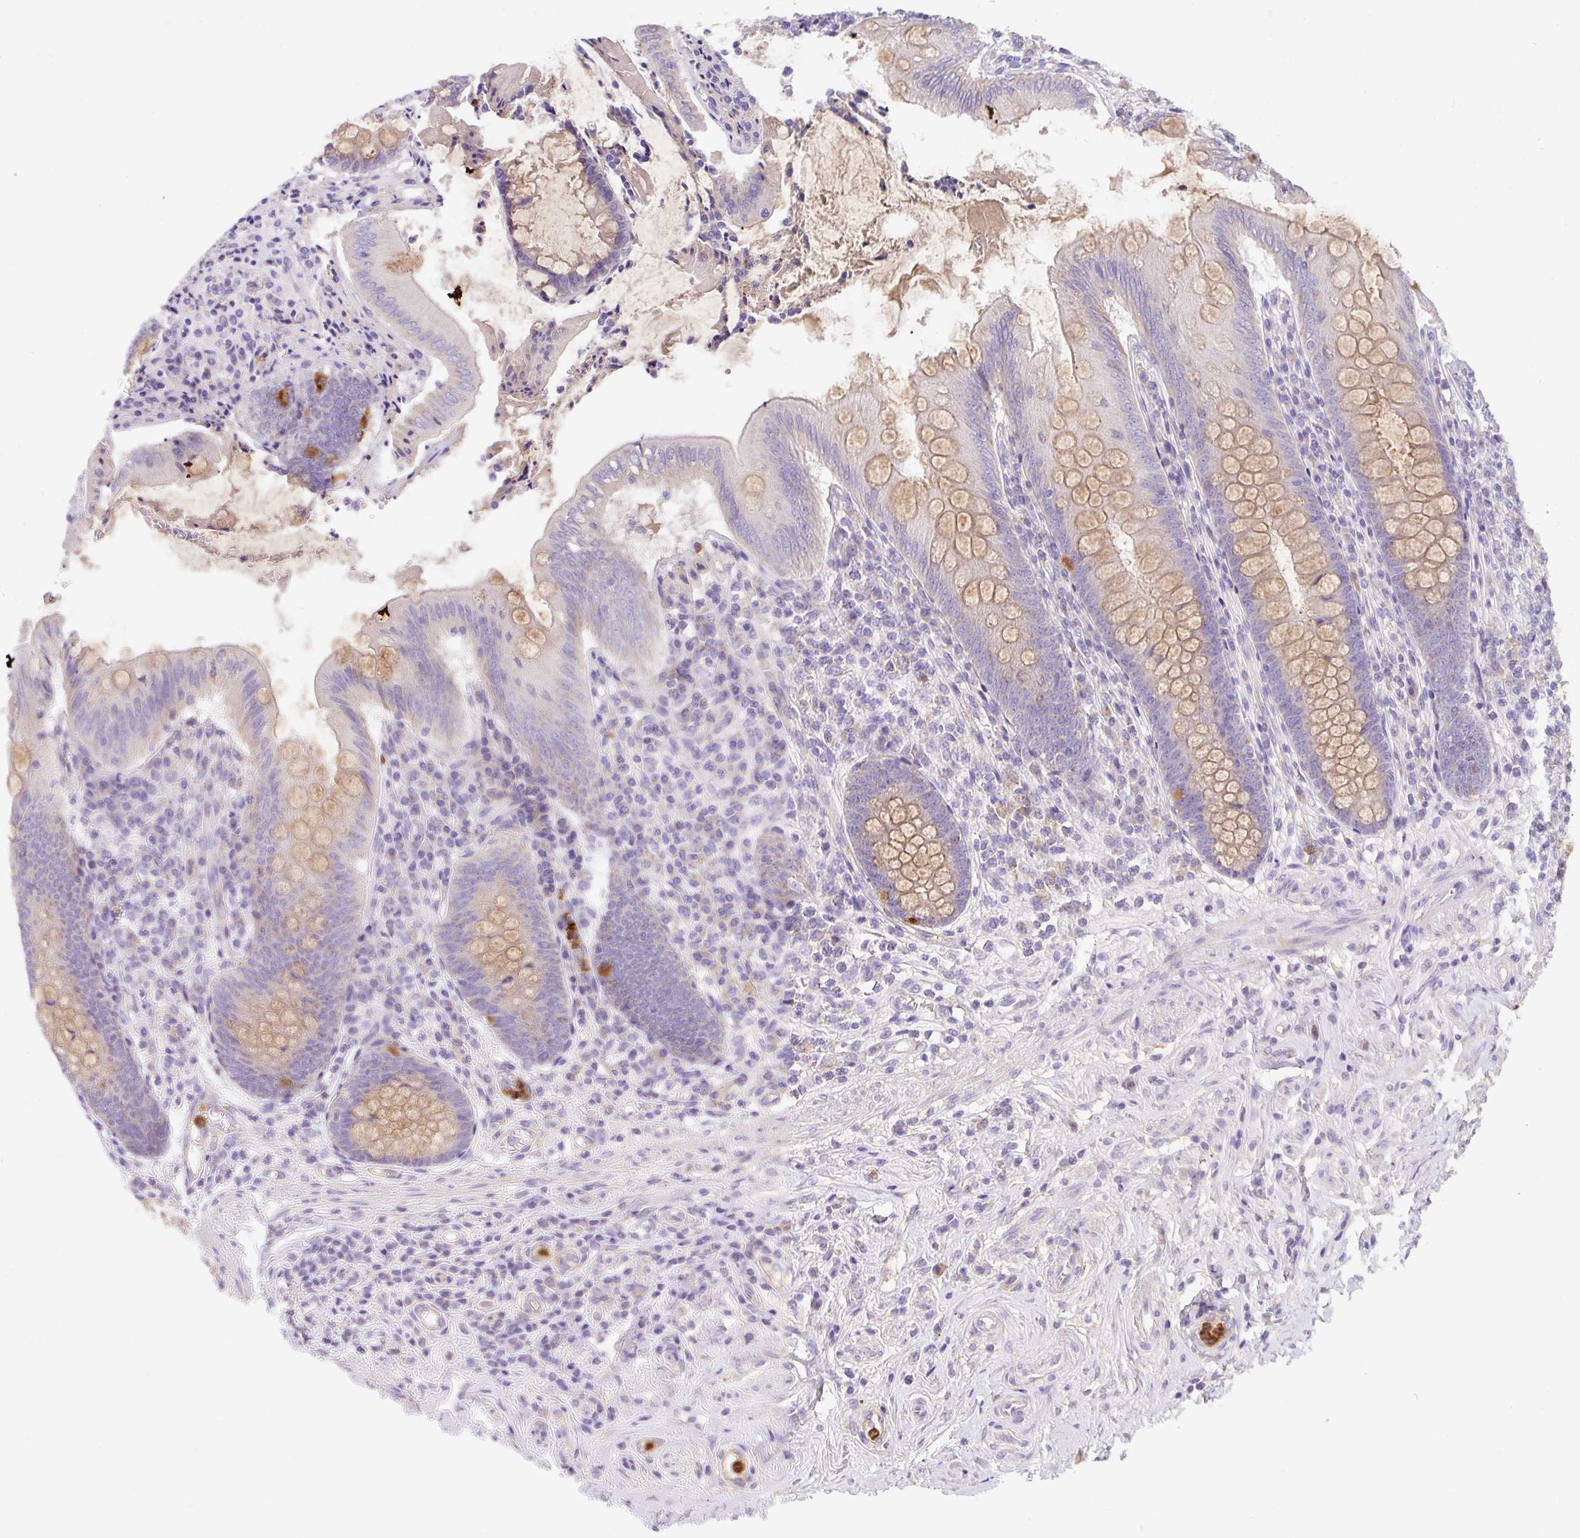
{"staining": {"intensity": "moderate", "quantity": "25%-75%", "location": "cytoplasmic/membranous"}, "tissue": "appendix", "cell_type": "Glandular cells", "image_type": "normal", "snomed": [{"axis": "morphology", "description": "Normal tissue, NOS"}, {"axis": "topography", "description": "Appendix"}], "caption": "A histopathology image of appendix stained for a protein shows moderate cytoplasmic/membranous brown staining in glandular cells. Immunohistochemistry stains the protein in brown and the nuclei are stained blue.", "gene": "CRISP3", "patient": {"sex": "female", "age": 51}}